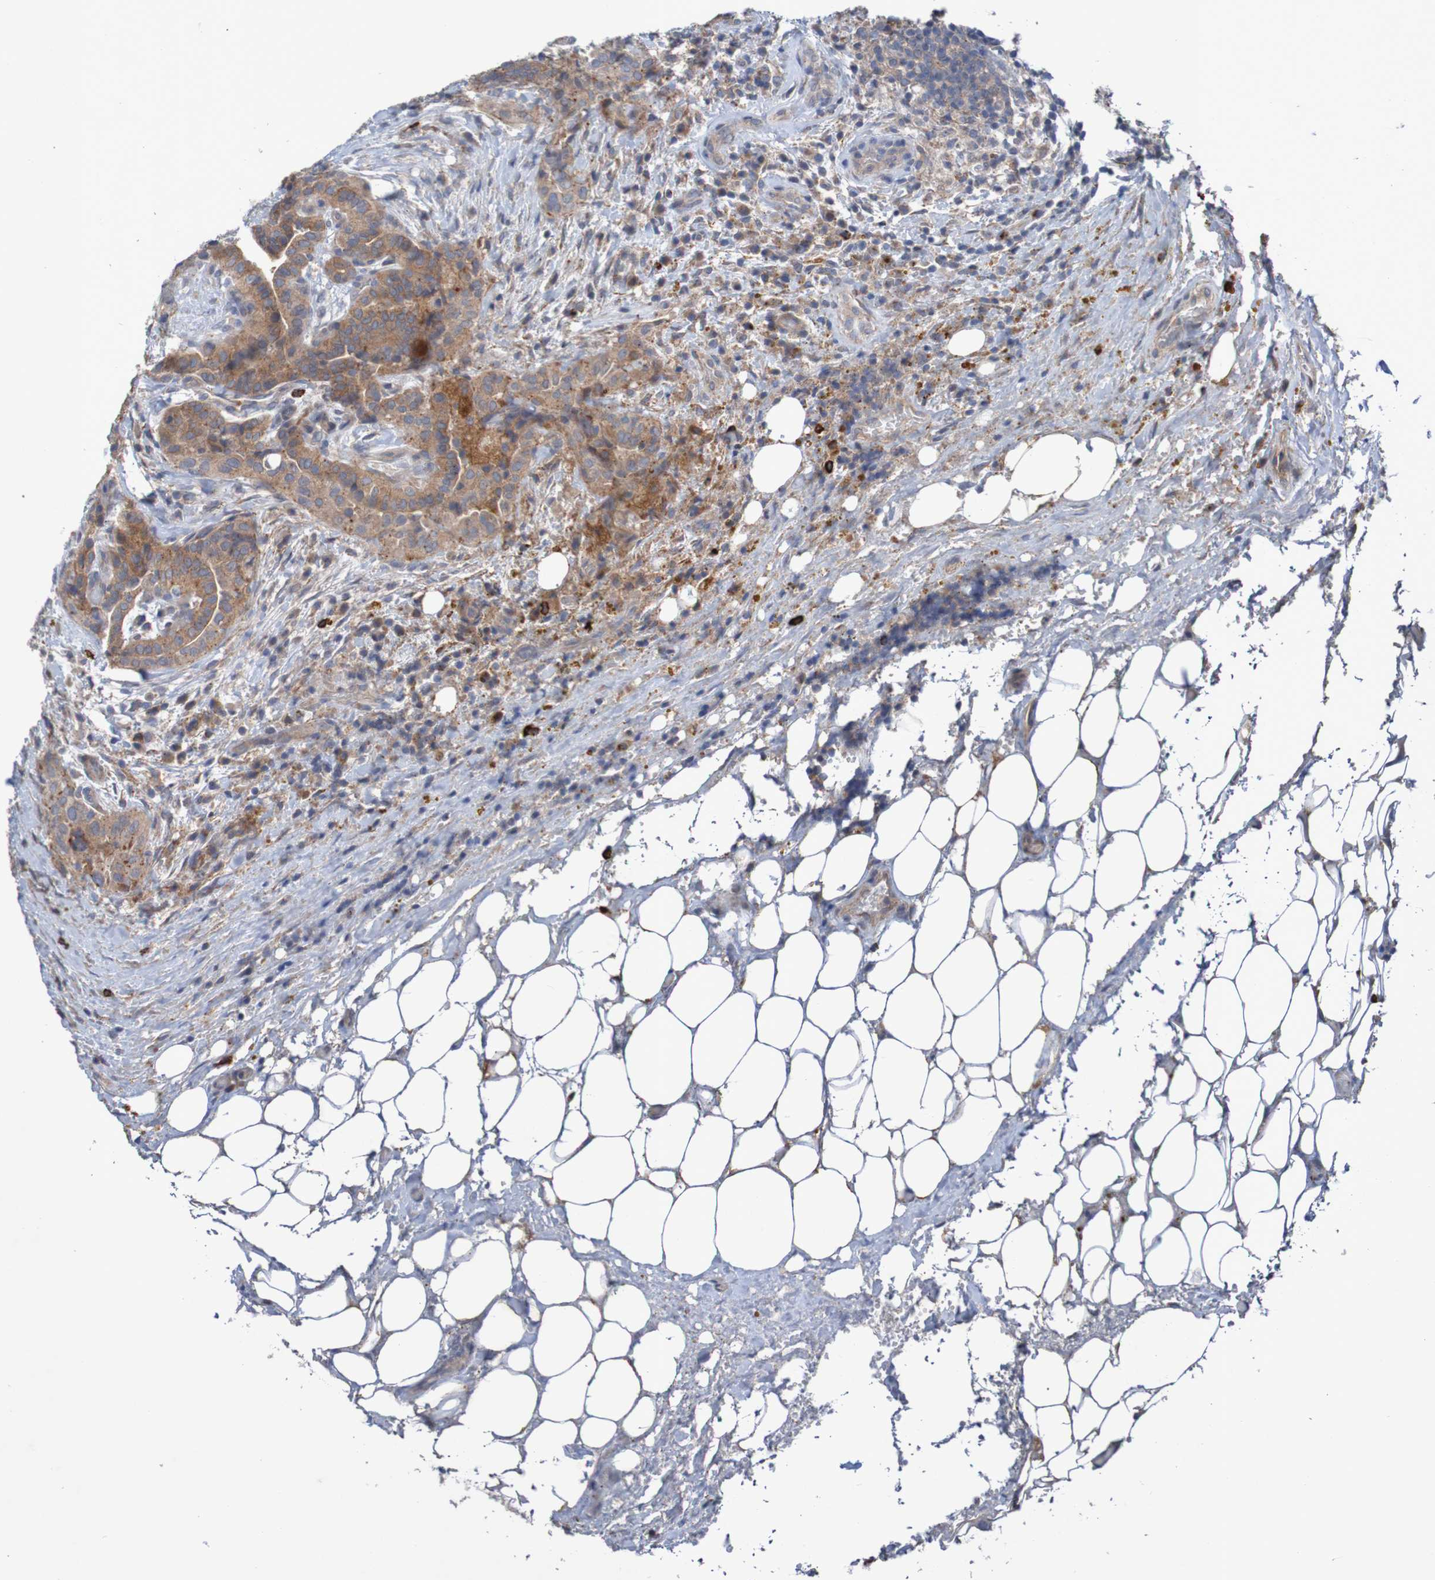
{"staining": {"intensity": "moderate", "quantity": ">75%", "location": "cytoplasmic/membranous"}, "tissue": "thyroid cancer", "cell_type": "Tumor cells", "image_type": "cancer", "snomed": [{"axis": "morphology", "description": "Papillary adenocarcinoma, NOS"}, {"axis": "topography", "description": "Thyroid gland"}], "caption": "Protein expression analysis of human thyroid papillary adenocarcinoma reveals moderate cytoplasmic/membranous positivity in approximately >75% of tumor cells.", "gene": "ANGPT4", "patient": {"sex": "male", "age": 77}}